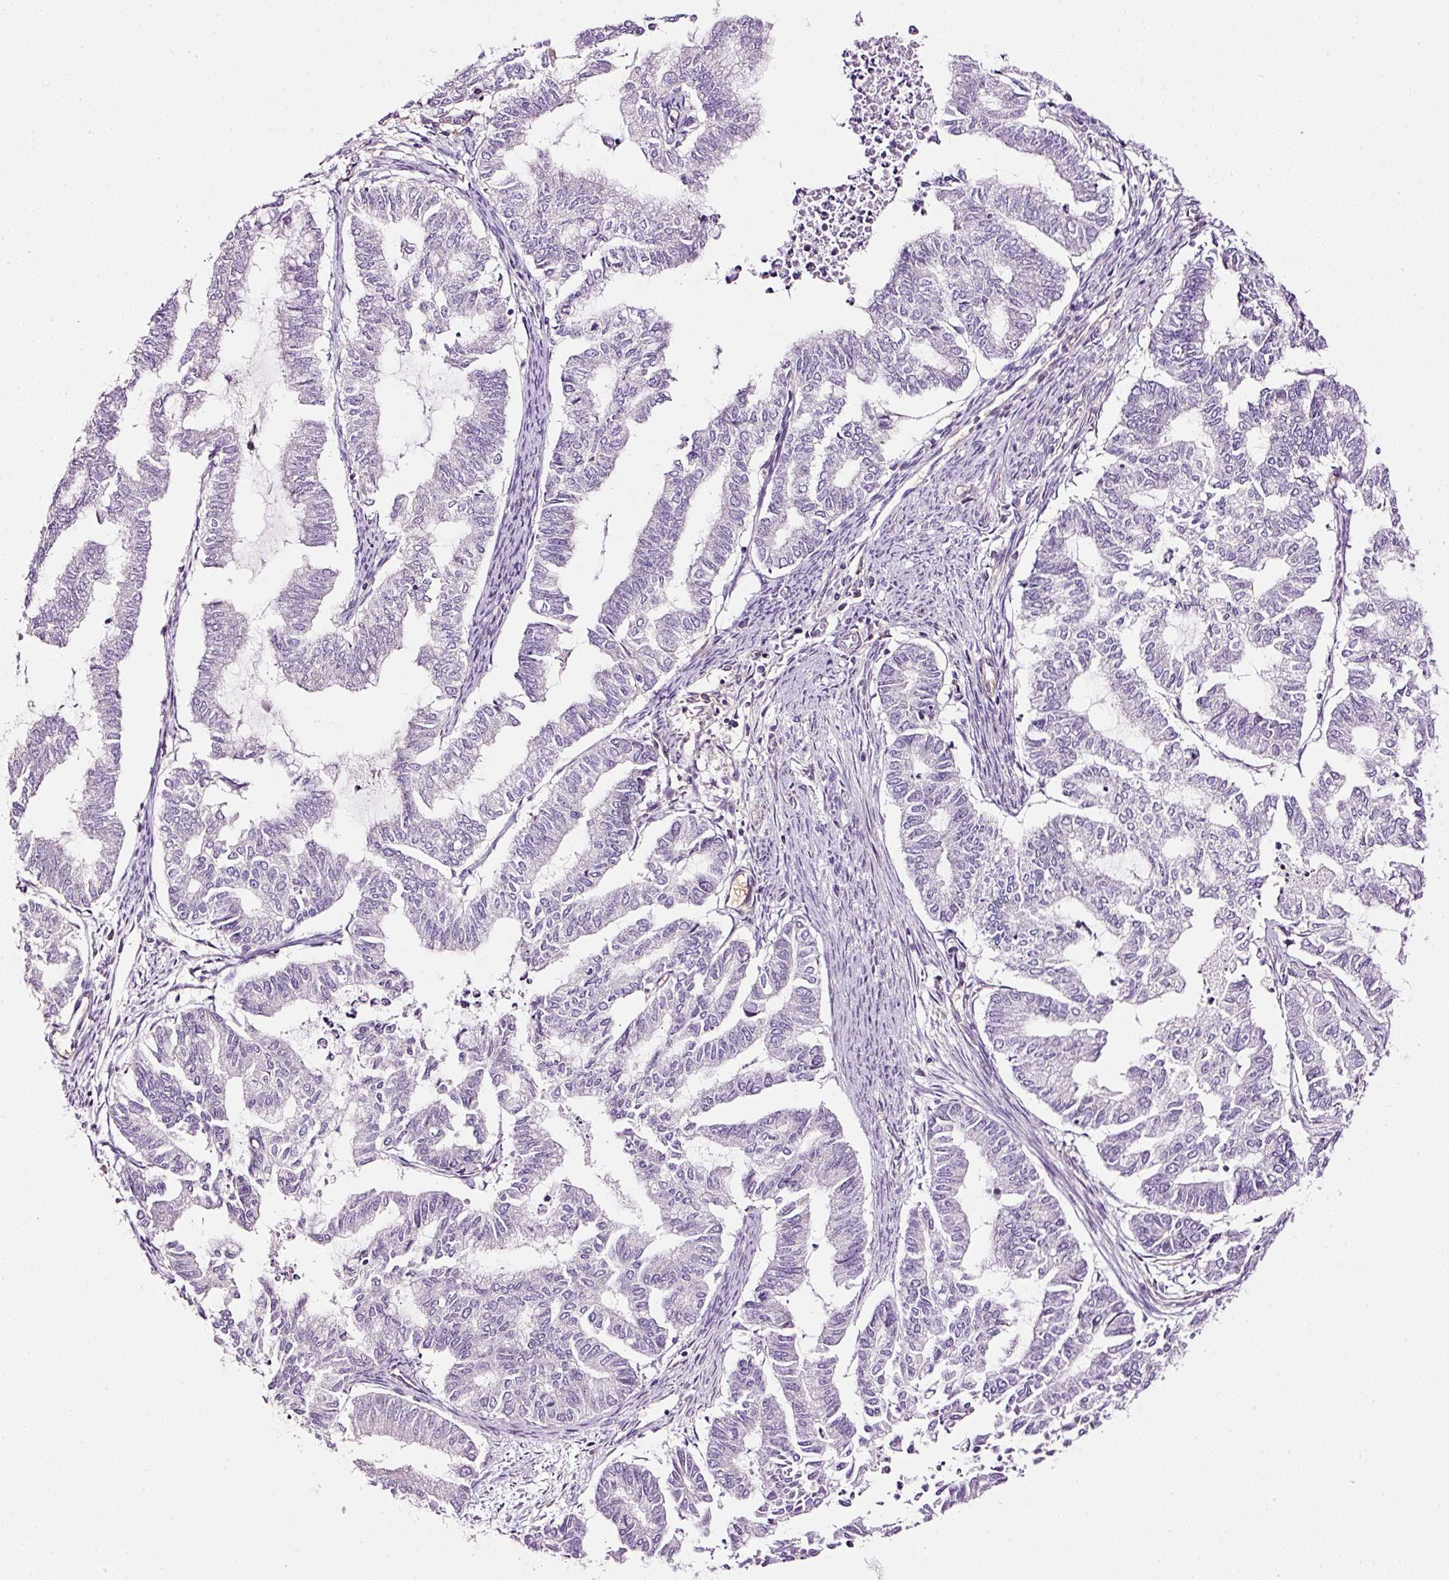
{"staining": {"intensity": "negative", "quantity": "none", "location": "none"}, "tissue": "endometrial cancer", "cell_type": "Tumor cells", "image_type": "cancer", "snomed": [{"axis": "morphology", "description": "Adenocarcinoma, NOS"}, {"axis": "topography", "description": "Endometrium"}], "caption": "Tumor cells show no significant staining in endometrial cancer (adenocarcinoma). Brightfield microscopy of immunohistochemistry stained with DAB (3,3'-diaminobenzidine) (brown) and hematoxylin (blue), captured at high magnification.", "gene": "USHBP1", "patient": {"sex": "female", "age": 79}}